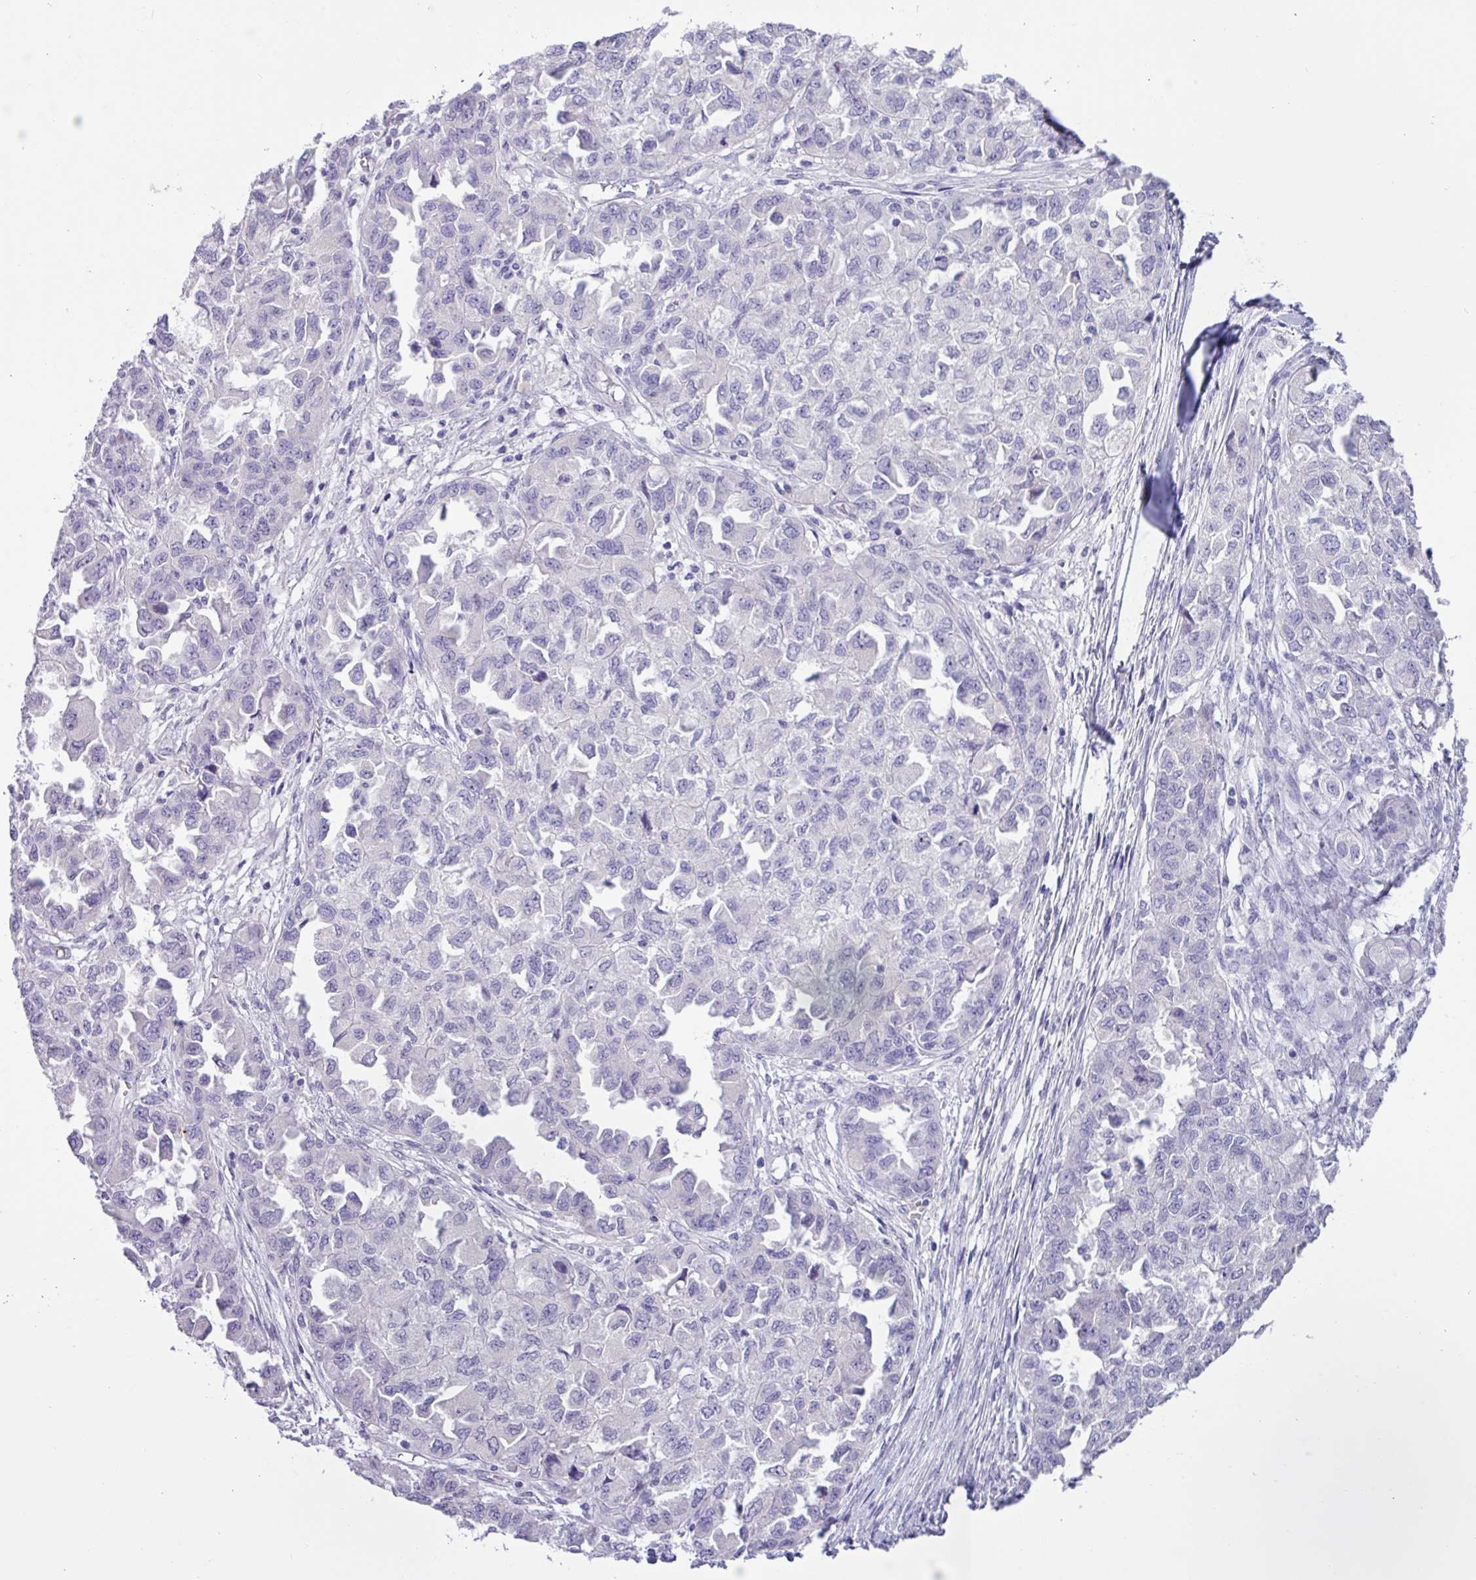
{"staining": {"intensity": "negative", "quantity": "none", "location": "none"}, "tissue": "ovarian cancer", "cell_type": "Tumor cells", "image_type": "cancer", "snomed": [{"axis": "morphology", "description": "Cystadenocarcinoma, serous, NOS"}, {"axis": "topography", "description": "Ovary"}], "caption": "Tumor cells show no significant protein staining in ovarian cancer. The staining was performed using DAB (3,3'-diaminobenzidine) to visualize the protein expression in brown, while the nuclei were stained in blue with hematoxylin (Magnification: 20x).", "gene": "MRM2", "patient": {"sex": "female", "age": 84}}